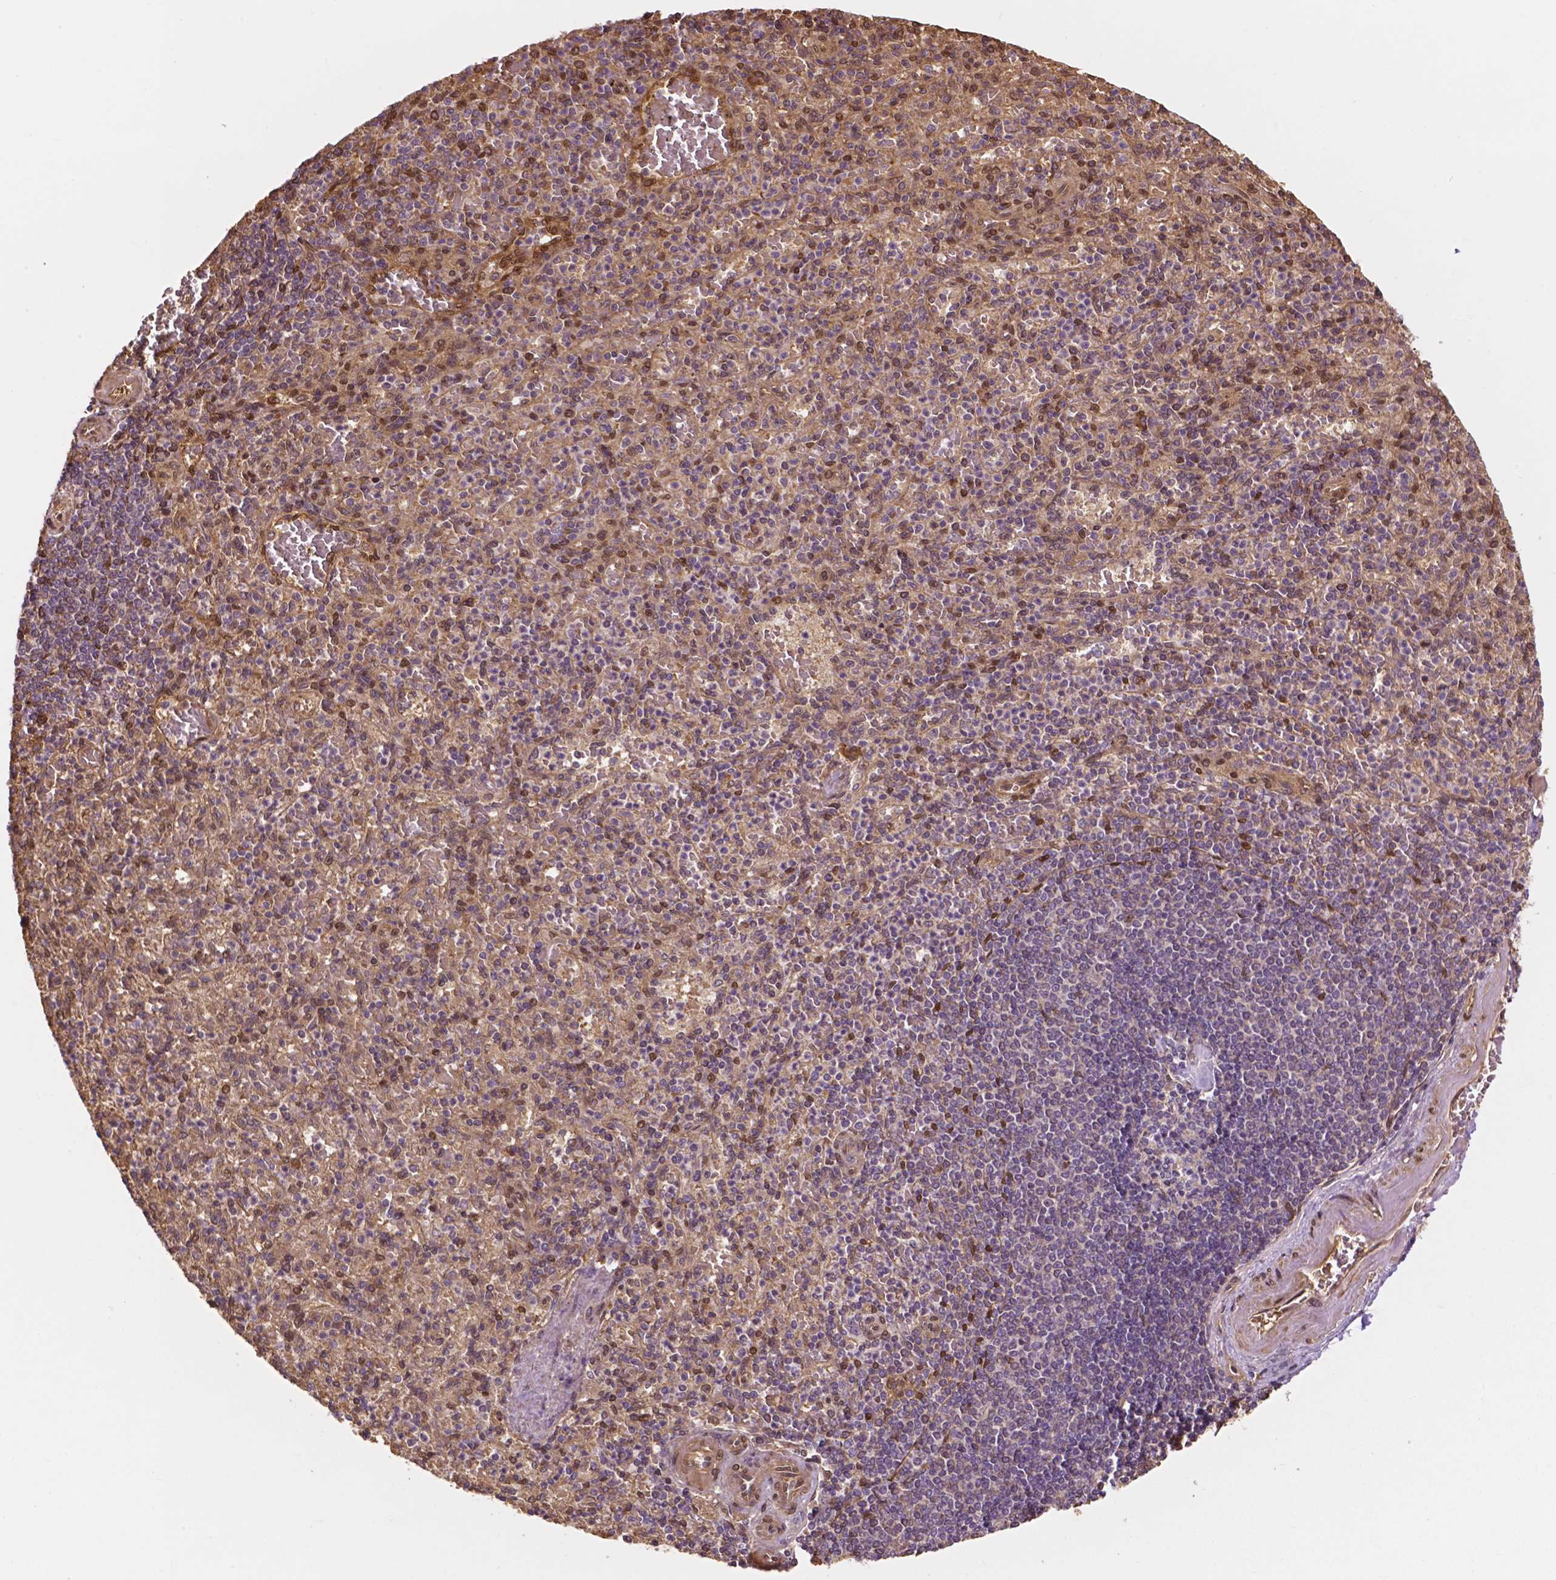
{"staining": {"intensity": "moderate", "quantity": "<25%", "location": "cytoplasmic/membranous,nuclear"}, "tissue": "spleen", "cell_type": "Cells in red pulp", "image_type": "normal", "snomed": [{"axis": "morphology", "description": "Normal tissue, NOS"}, {"axis": "topography", "description": "Spleen"}], "caption": "The micrograph exhibits staining of benign spleen, revealing moderate cytoplasmic/membranous,nuclear protein staining (brown color) within cells in red pulp.", "gene": "YAP1", "patient": {"sex": "female", "age": 74}}